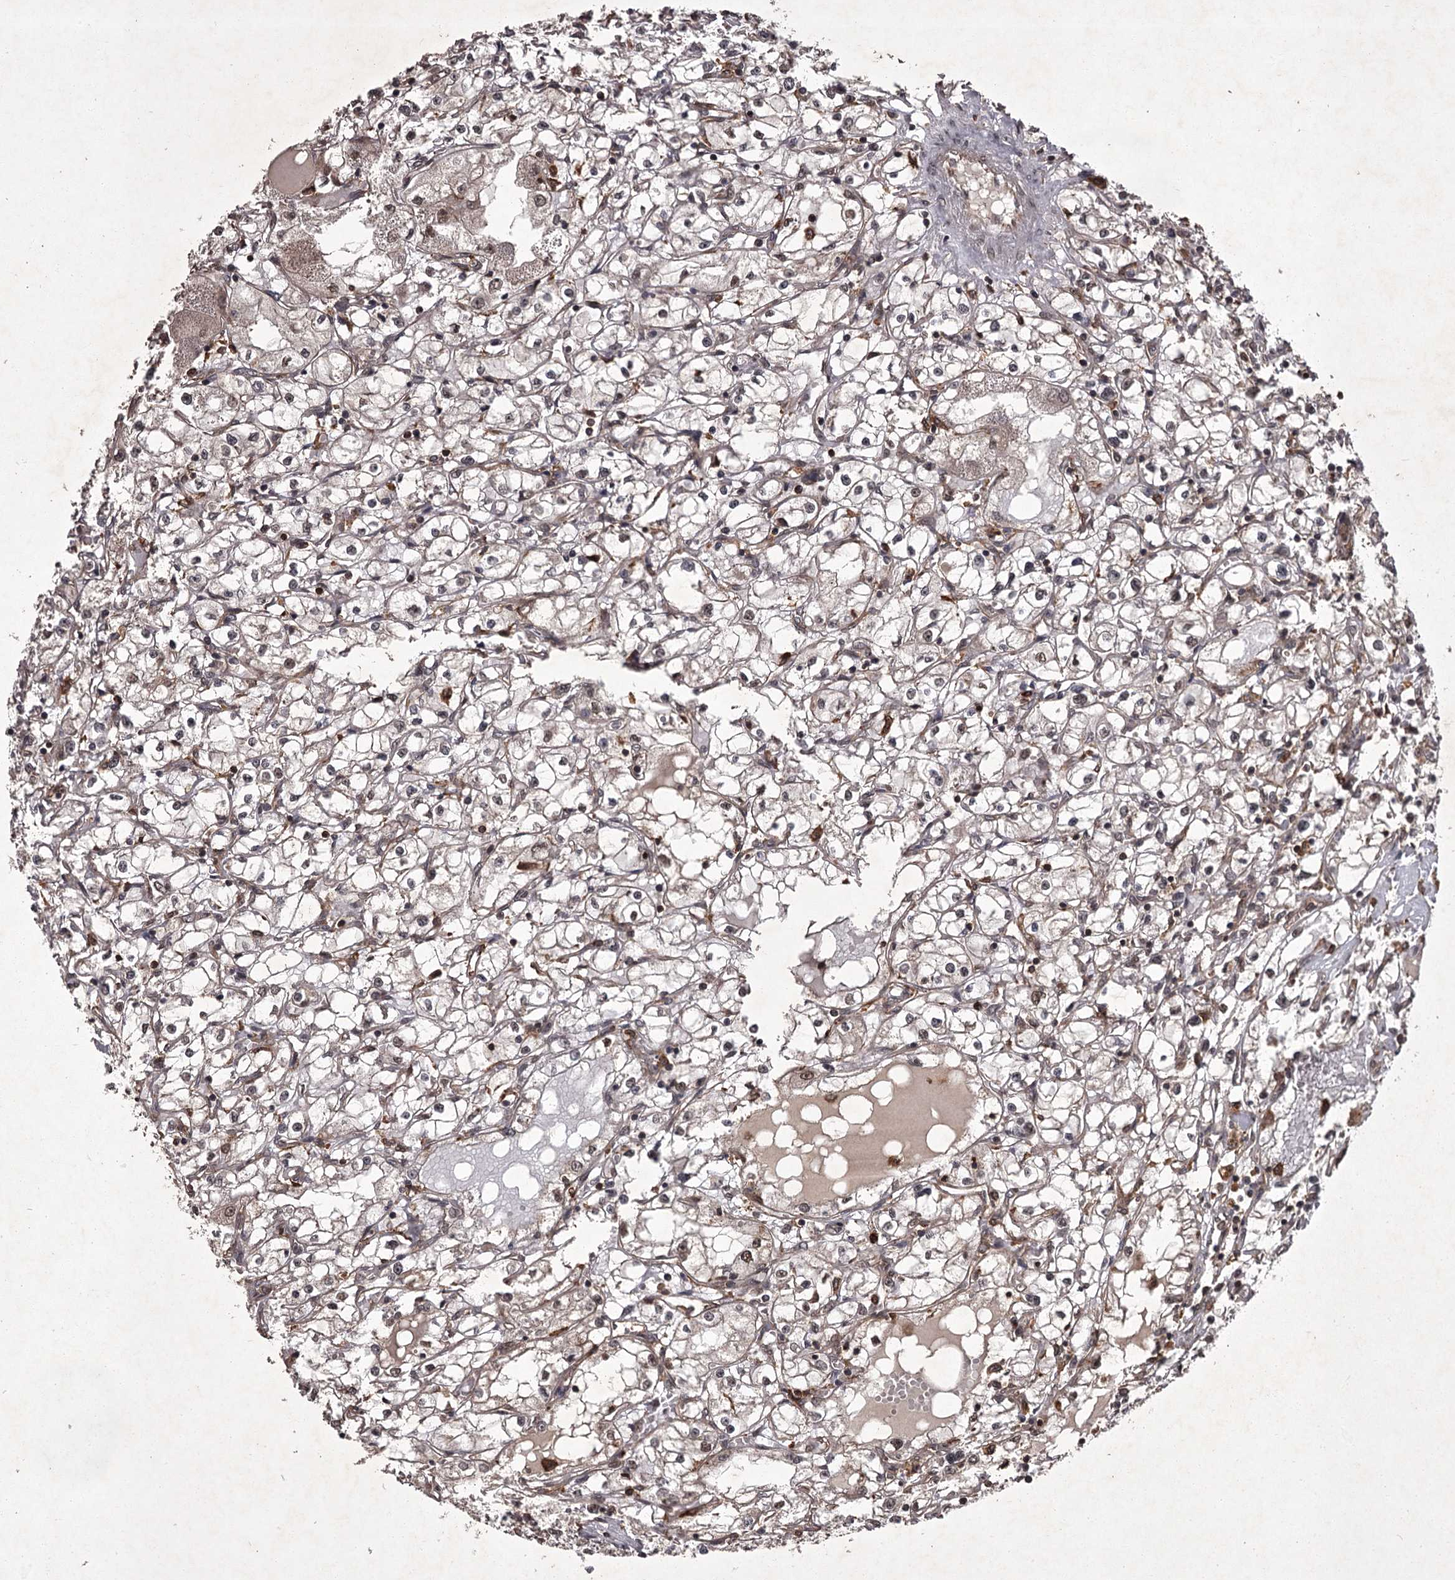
{"staining": {"intensity": "moderate", "quantity": "<25%", "location": "cytoplasmic/membranous,nuclear"}, "tissue": "renal cancer", "cell_type": "Tumor cells", "image_type": "cancer", "snomed": [{"axis": "morphology", "description": "Adenocarcinoma, NOS"}, {"axis": "topography", "description": "Kidney"}], "caption": "Renal cancer stained with immunohistochemistry shows moderate cytoplasmic/membranous and nuclear staining in about <25% of tumor cells.", "gene": "TBC1D23", "patient": {"sex": "male", "age": 56}}